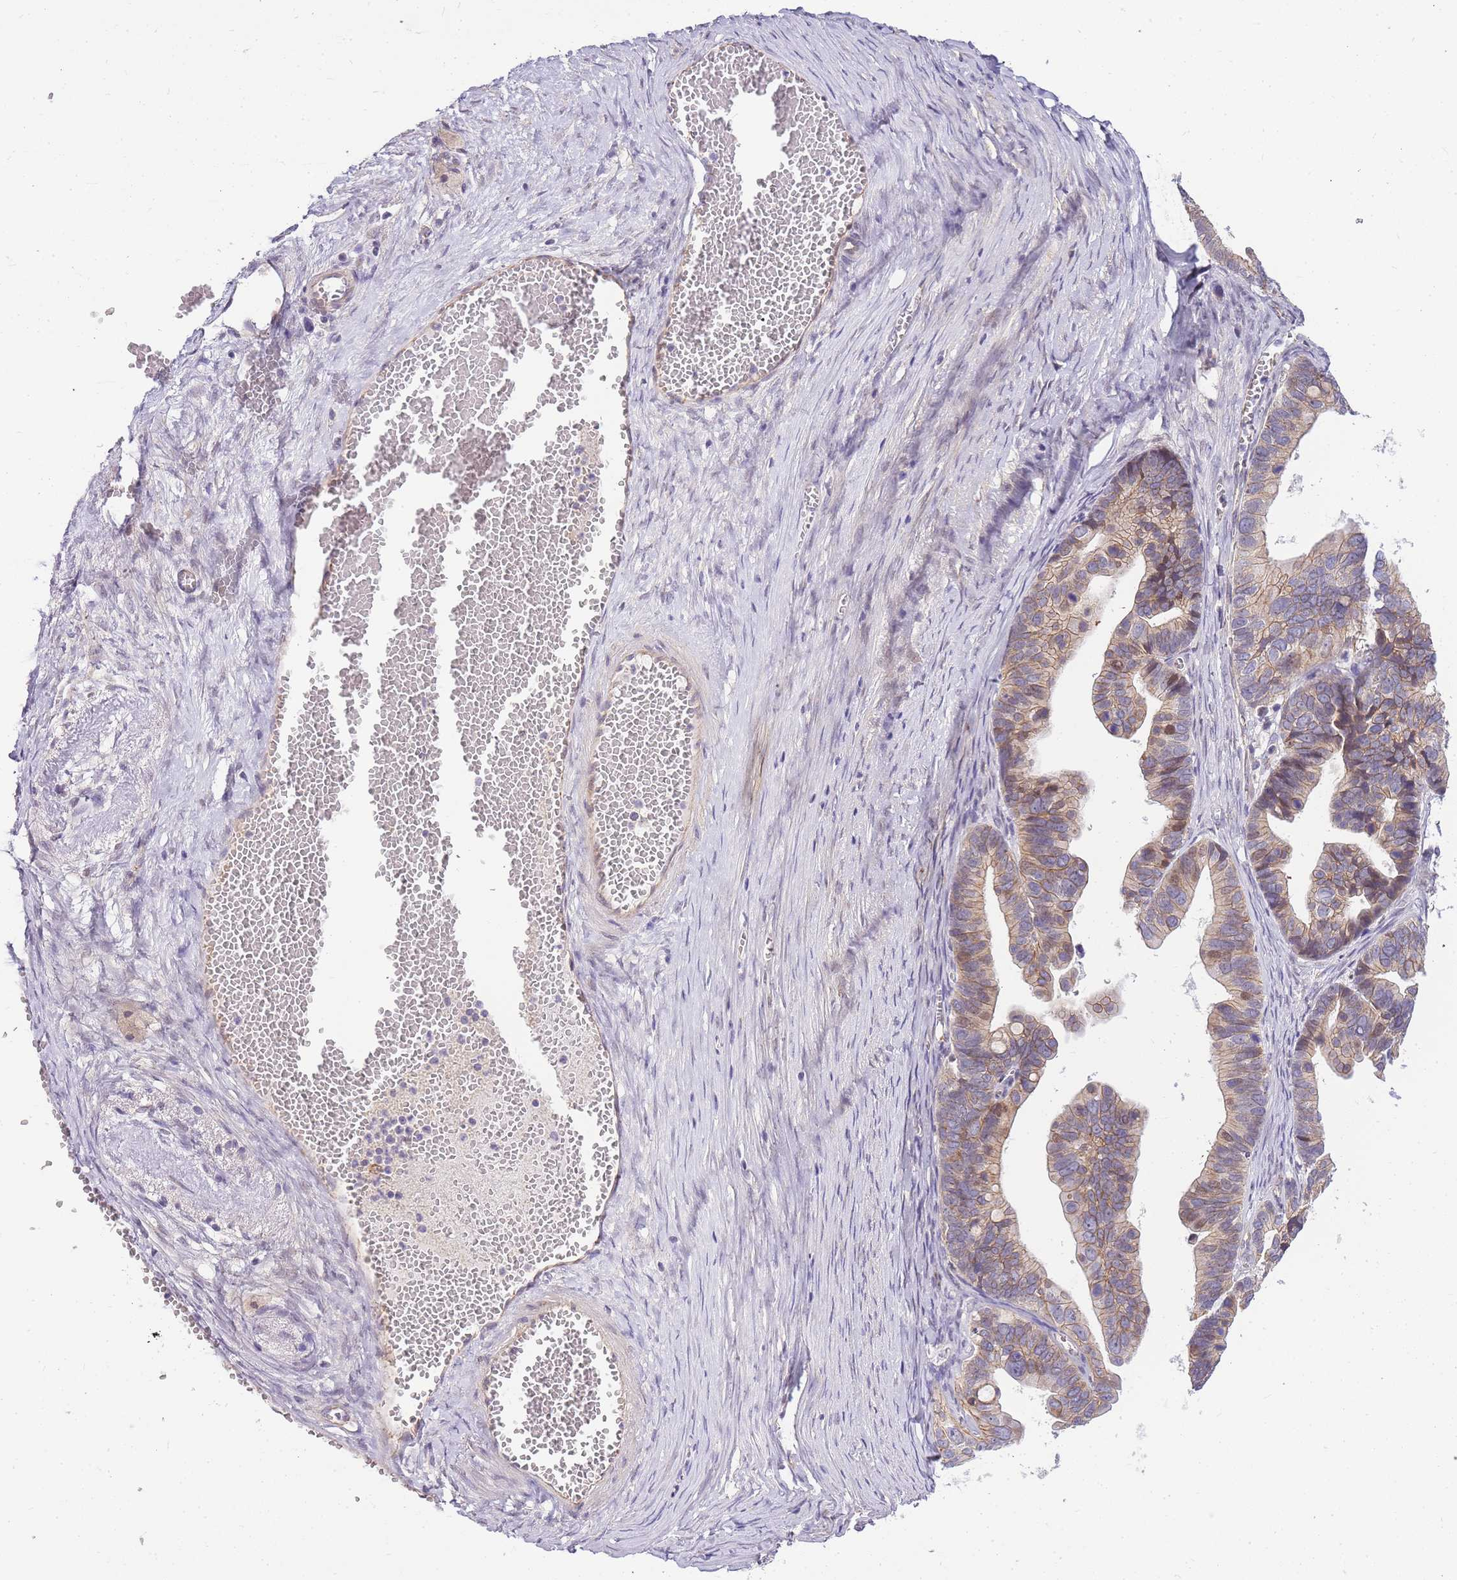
{"staining": {"intensity": "weak", "quantity": ">75%", "location": "cytoplasmic/membranous"}, "tissue": "ovarian cancer", "cell_type": "Tumor cells", "image_type": "cancer", "snomed": [{"axis": "morphology", "description": "Cystadenocarcinoma, serous, NOS"}, {"axis": "topography", "description": "Ovary"}], "caption": "A micrograph of ovarian cancer (serous cystadenocarcinoma) stained for a protein exhibits weak cytoplasmic/membranous brown staining in tumor cells.", "gene": "CLBA1", "patient": {"sex": "female", "age": 56}}